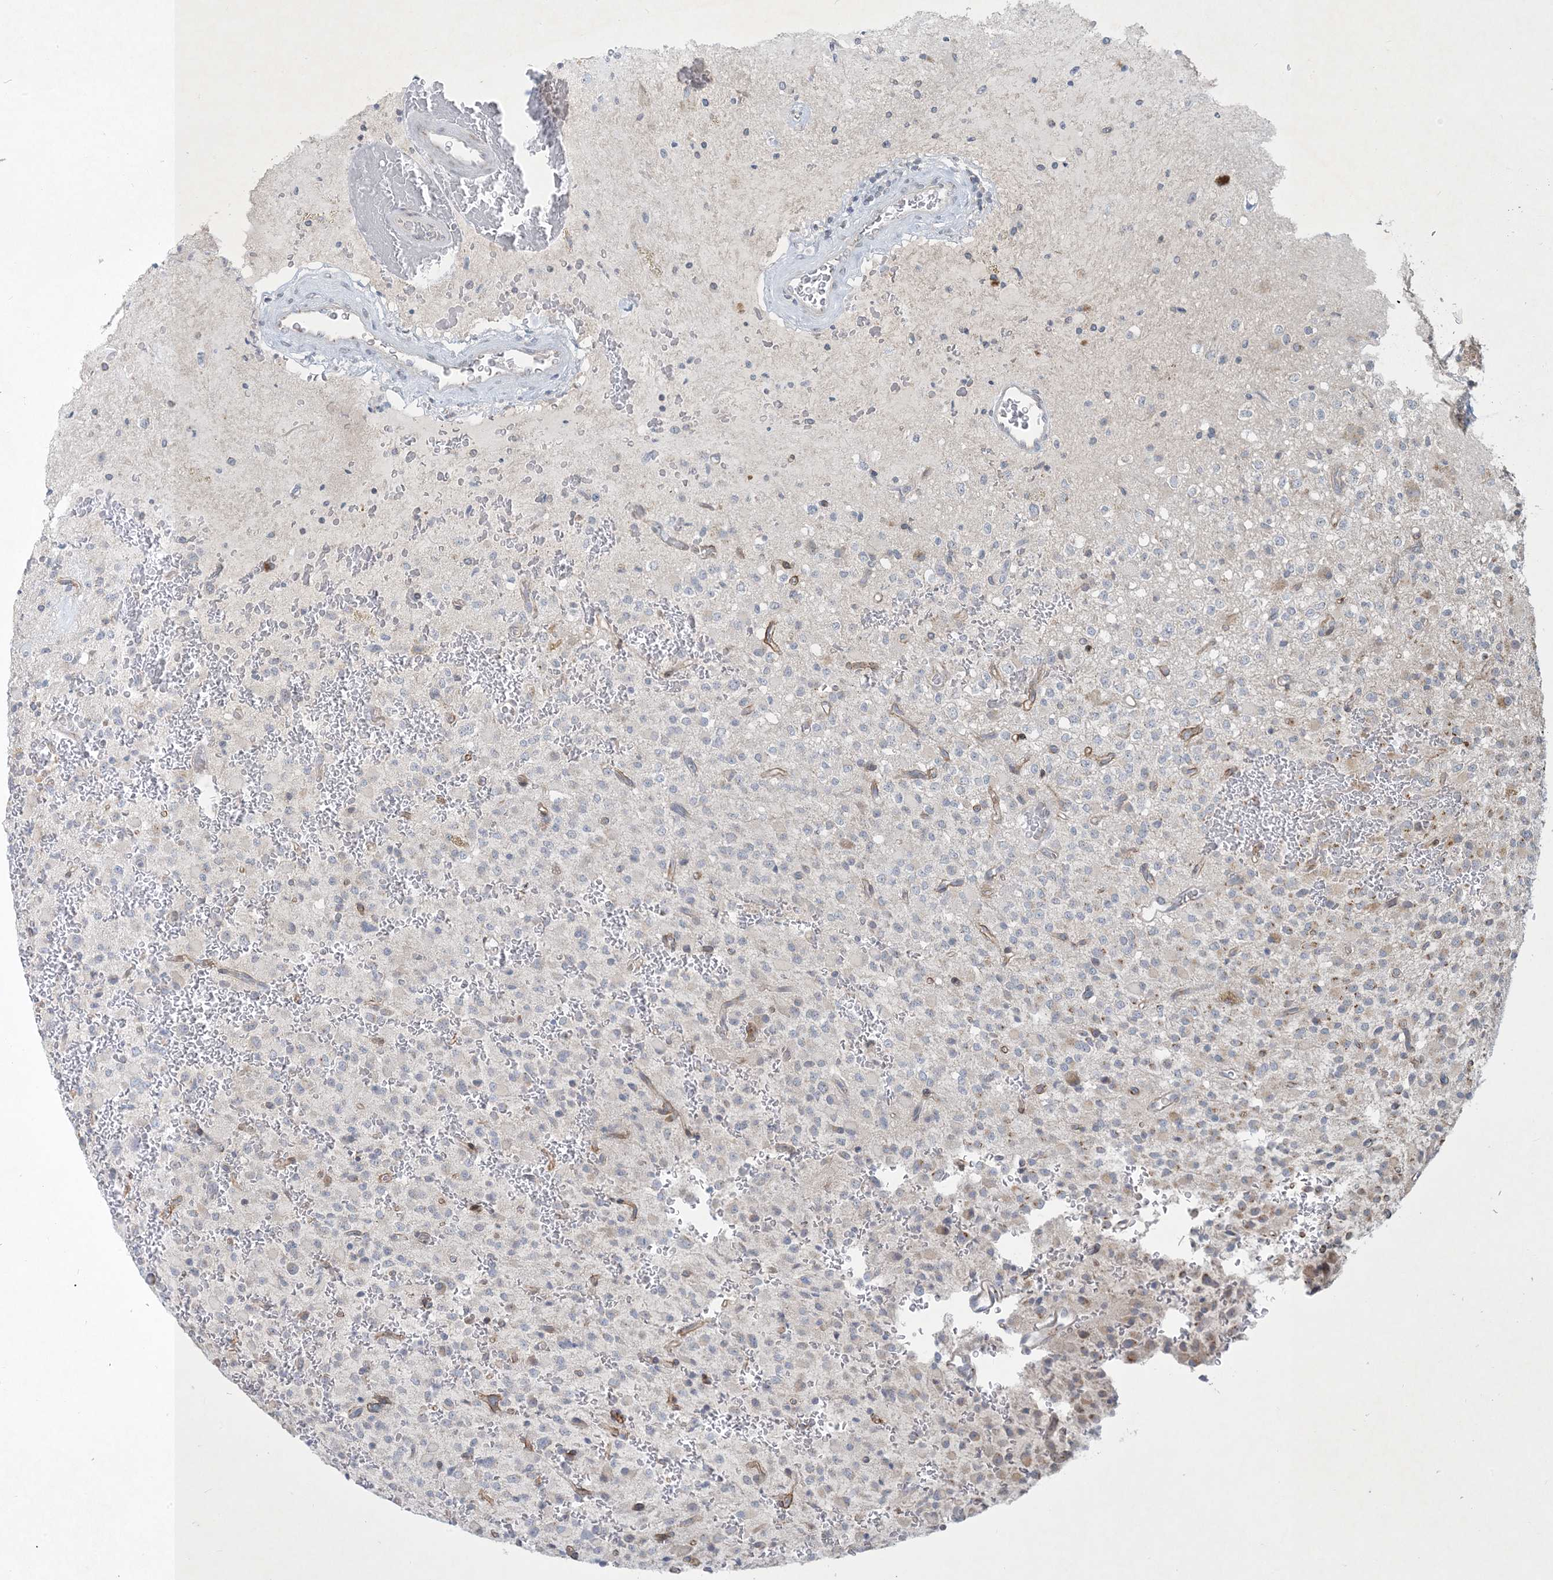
{"staining": {"intensity": "negative", "quantity": "none", "location": "none"}, "tissue": "glioma", "cell_type": "Tumor cells", "image_type": "cancer", "snomed": [{"axis": "morphology", "description": "Glioma, malignant, High grade"}, {"axis": "topography", "description": "Brain"}], "caption": "This is an immunohistochemistry micrograph of human malignant glioma (high-grade). There is no positivity in tumor cells.", "gene": "CCDC14", "patient": {"sex": "male", "age": 34}}